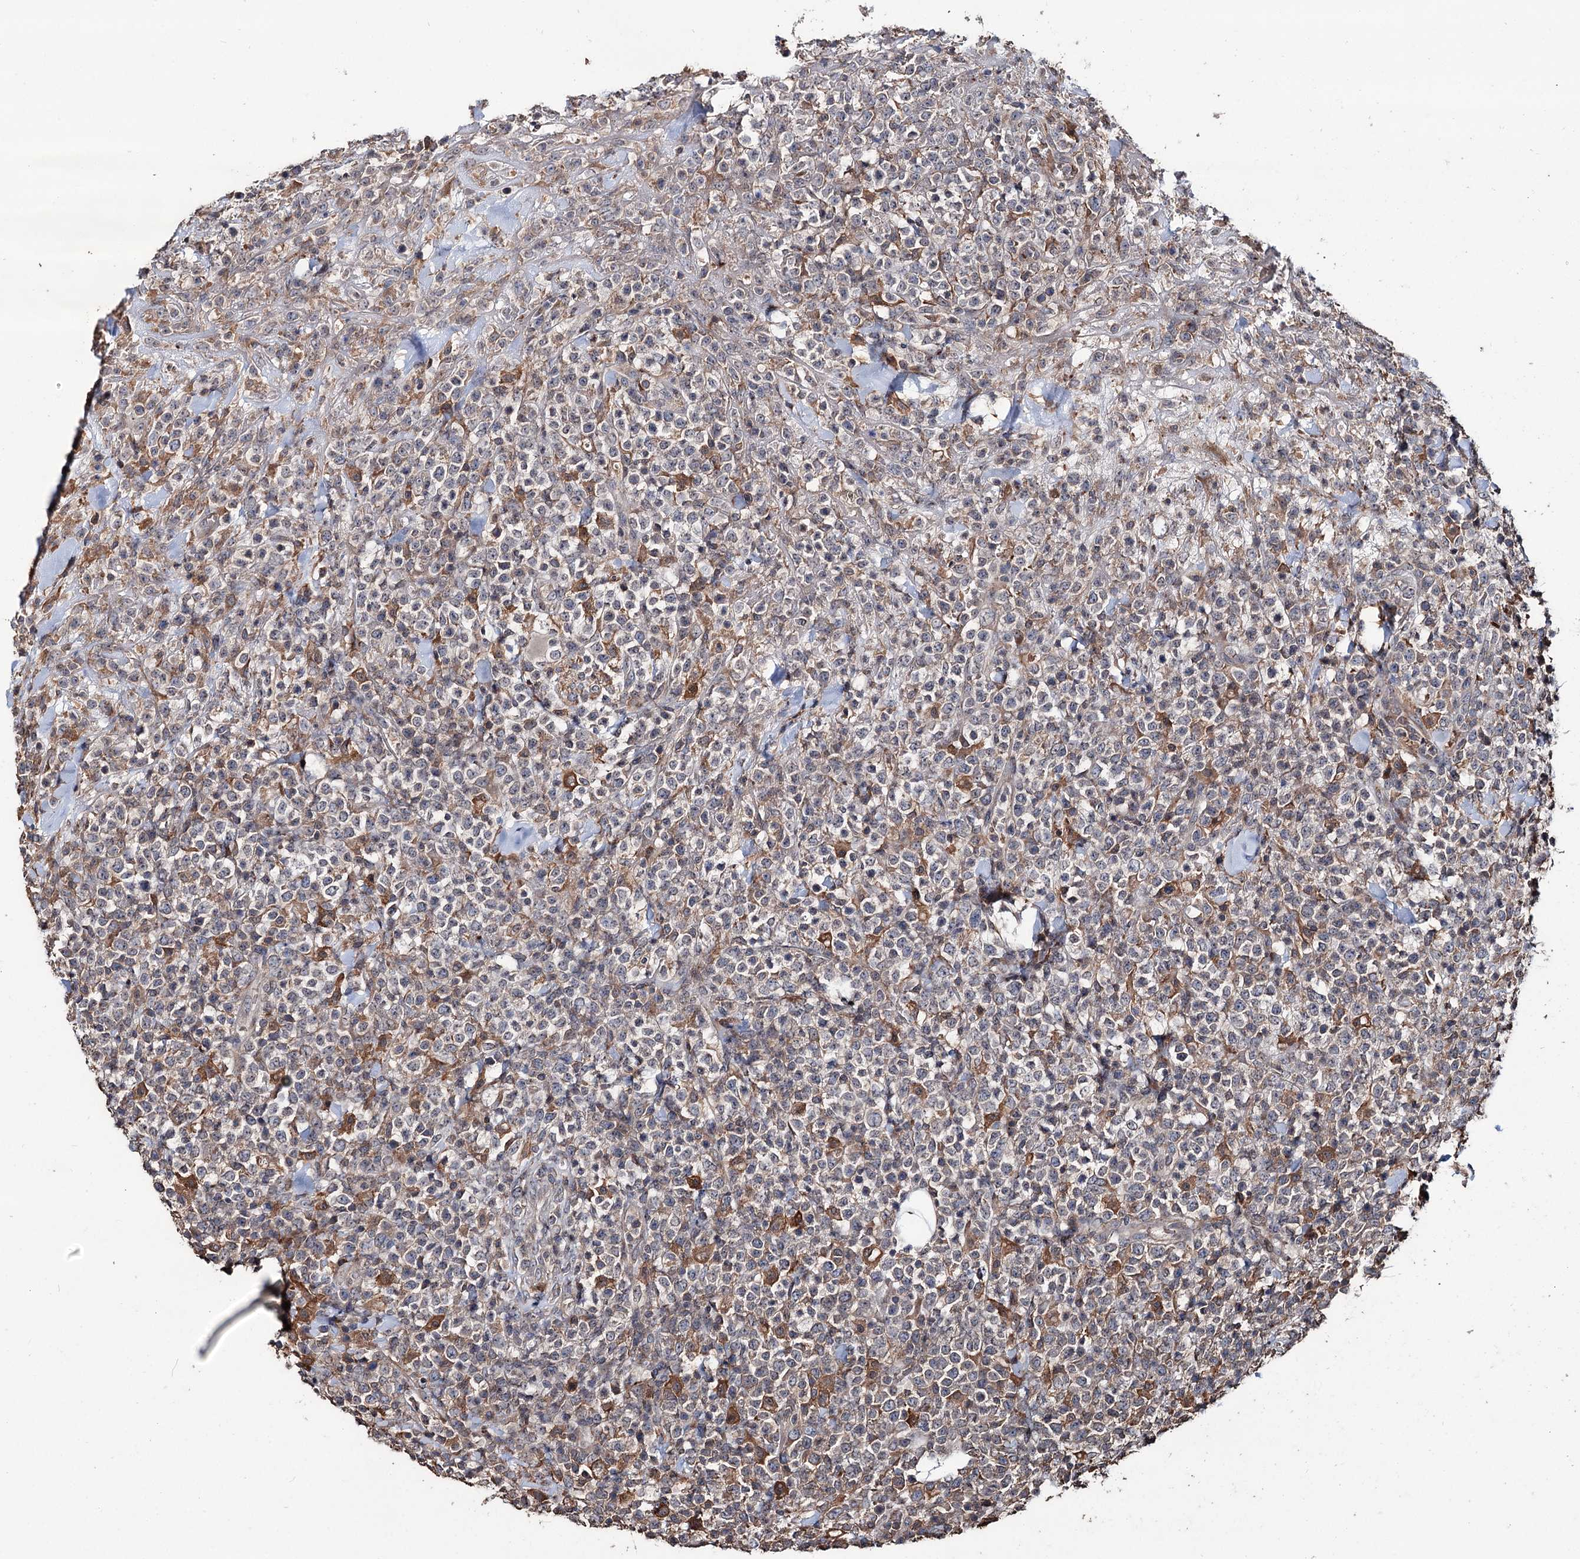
{"staining": {"intensity": "weak", "quantity": "<25%", "location": "cytoplasmic/membranous"}, "tissue": "lymphoma", "cell_type": "Tumor cells", "image_type": "cancer", "snomed": [{"axis": "morphology", "description": "Malignant lymphoma, non-Hodgkin's type, High grade"}, {"axis": "topography", "description": "Colon"}], "caption": "Malignant lymphoma, non-Hodgkin's type (high-grade) was stained to show a protein in brown. There is no significant staining in tumor cells. (Stains: DAB (3,3'-diaminobenzidine) IHC with hematoxylin counter stain, Microscopy: brightfield microscopy at high magnification).", "gene": "GRIP1", "patient": {"sex": "female", "age": 53}}